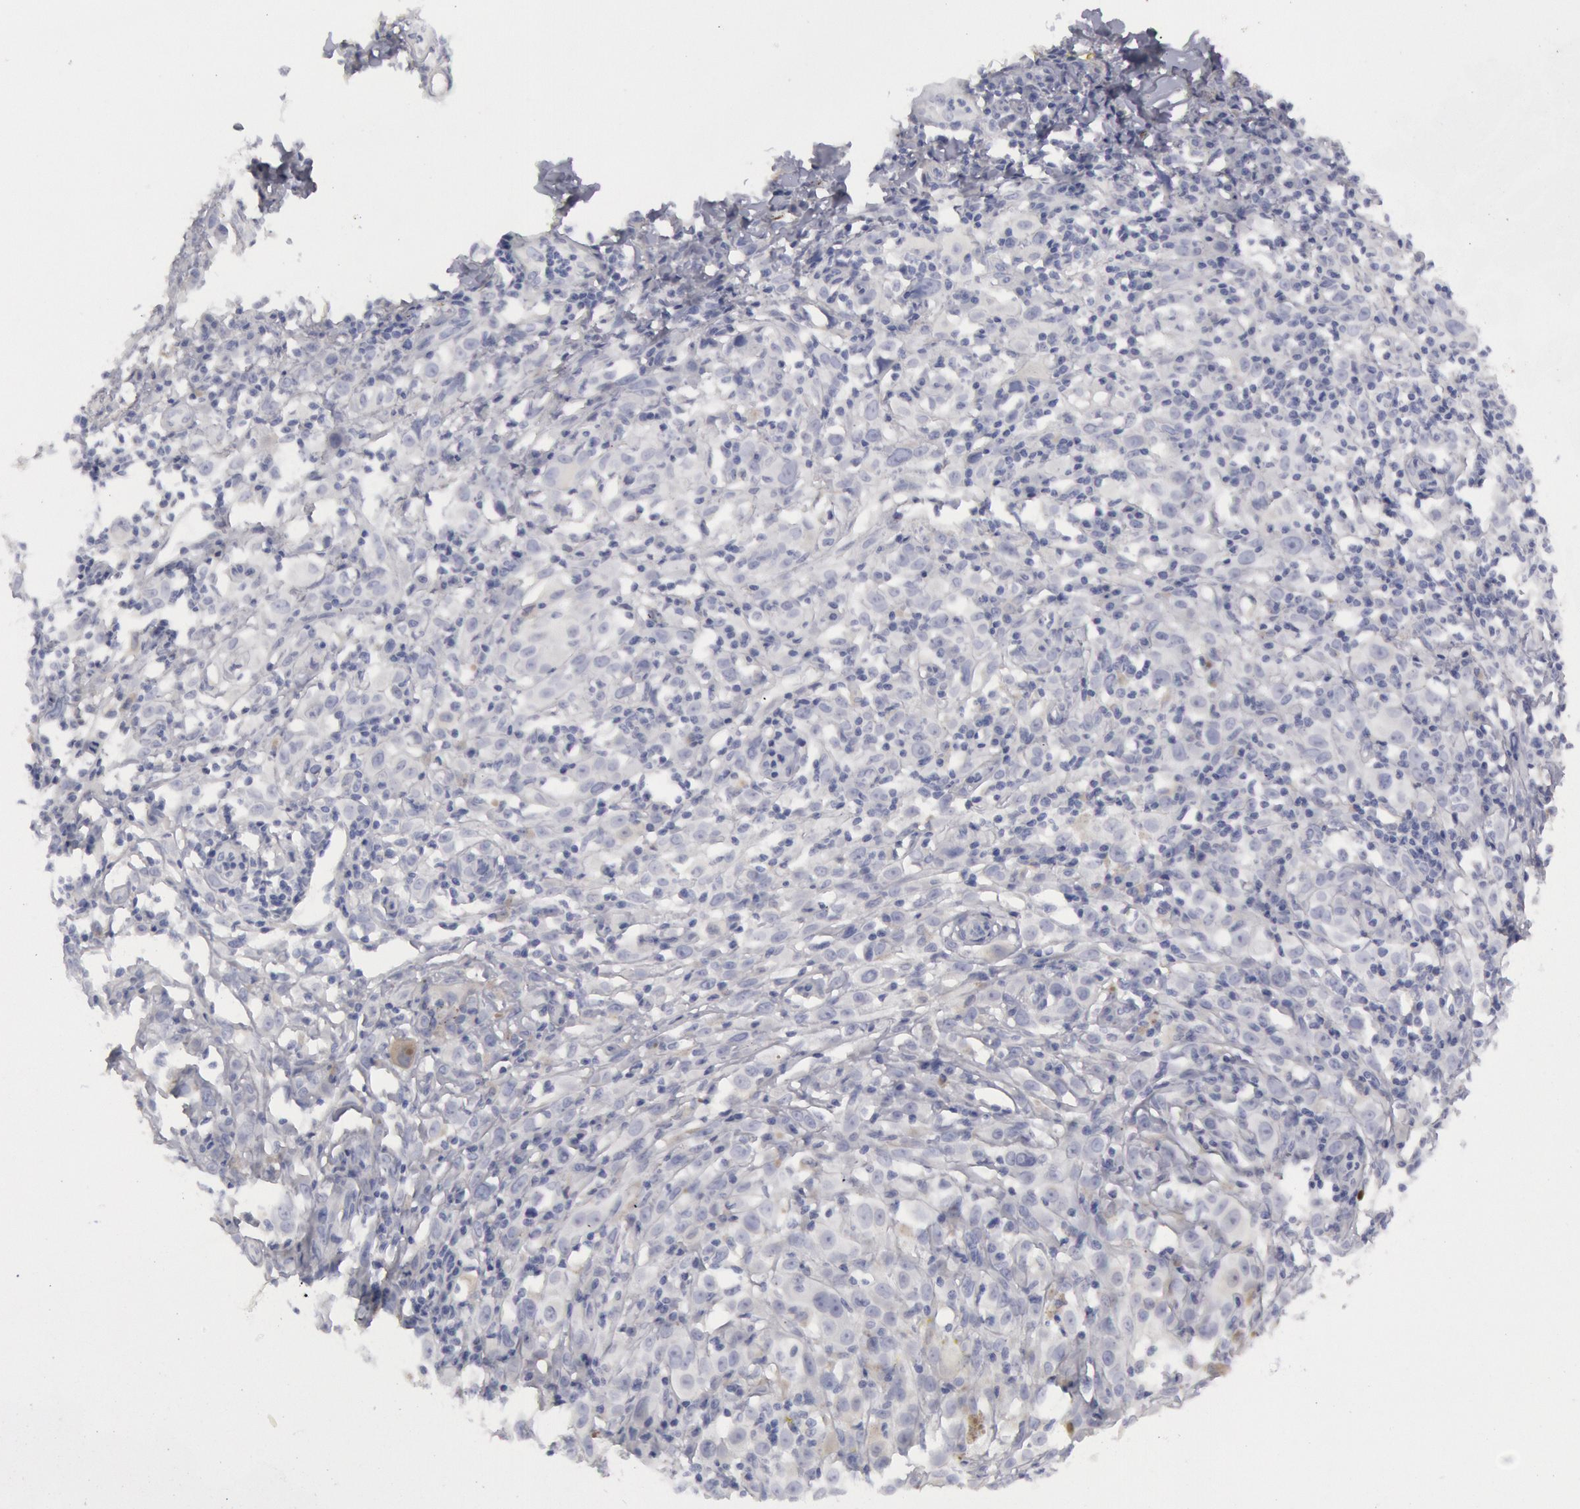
{"staining": {"intensity": "negative", "quantity": "none", "location": "none"}, "tissue": "melanoma", "cell_type": "Tumor cells", "image_type": "cancer", "snomed": [{"axis": "morphology", "description": "Malignant melanoma, NOS"}, {"axis": "topography", "description": "Skin"}], "caption": "The immunohistochemistry image has no significant expression in tumor cells of melanoma tissue.", "gene": "FHL1", "patient": {"sex": "female", "age": 52}}